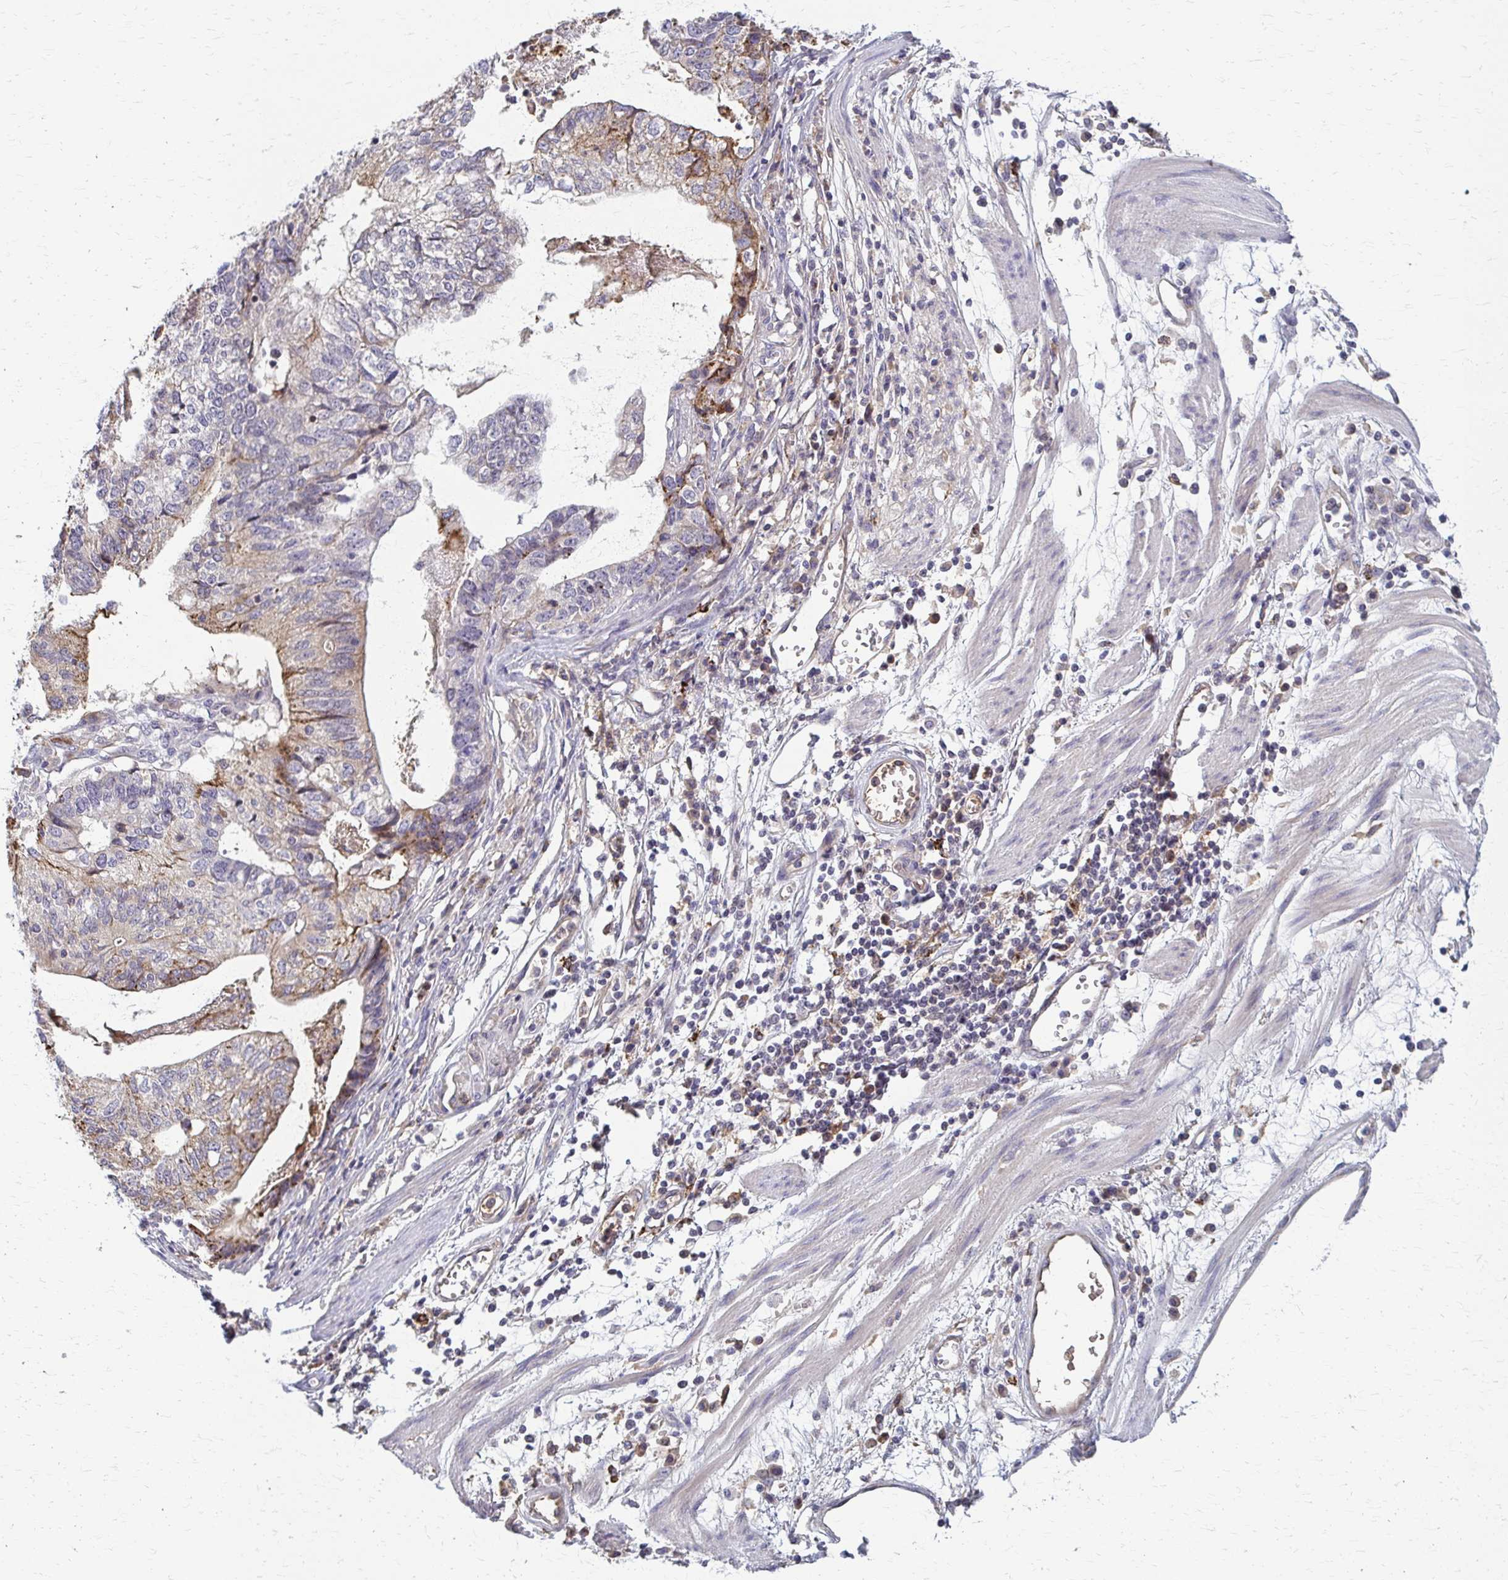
{"staining": {"intensity": "moderate", "quantity": "<25%", "location": "cytoplasmic/membranous"}, "tissue": "stomach cancer", "cell_type": "Tumor cells", "image_type": "cancer", "snomed": [{"axis": "morphology", "description": "Adenocarcinoma, NOS"}, {"axis": "topography", "description": "Stomach, upper"}], "caption": "Stomach cancer stained with a protein marker displays moderate staining in tumor cells.", "gene": "MCRIP2", "patient": {"sex": "female", "age": 67}}